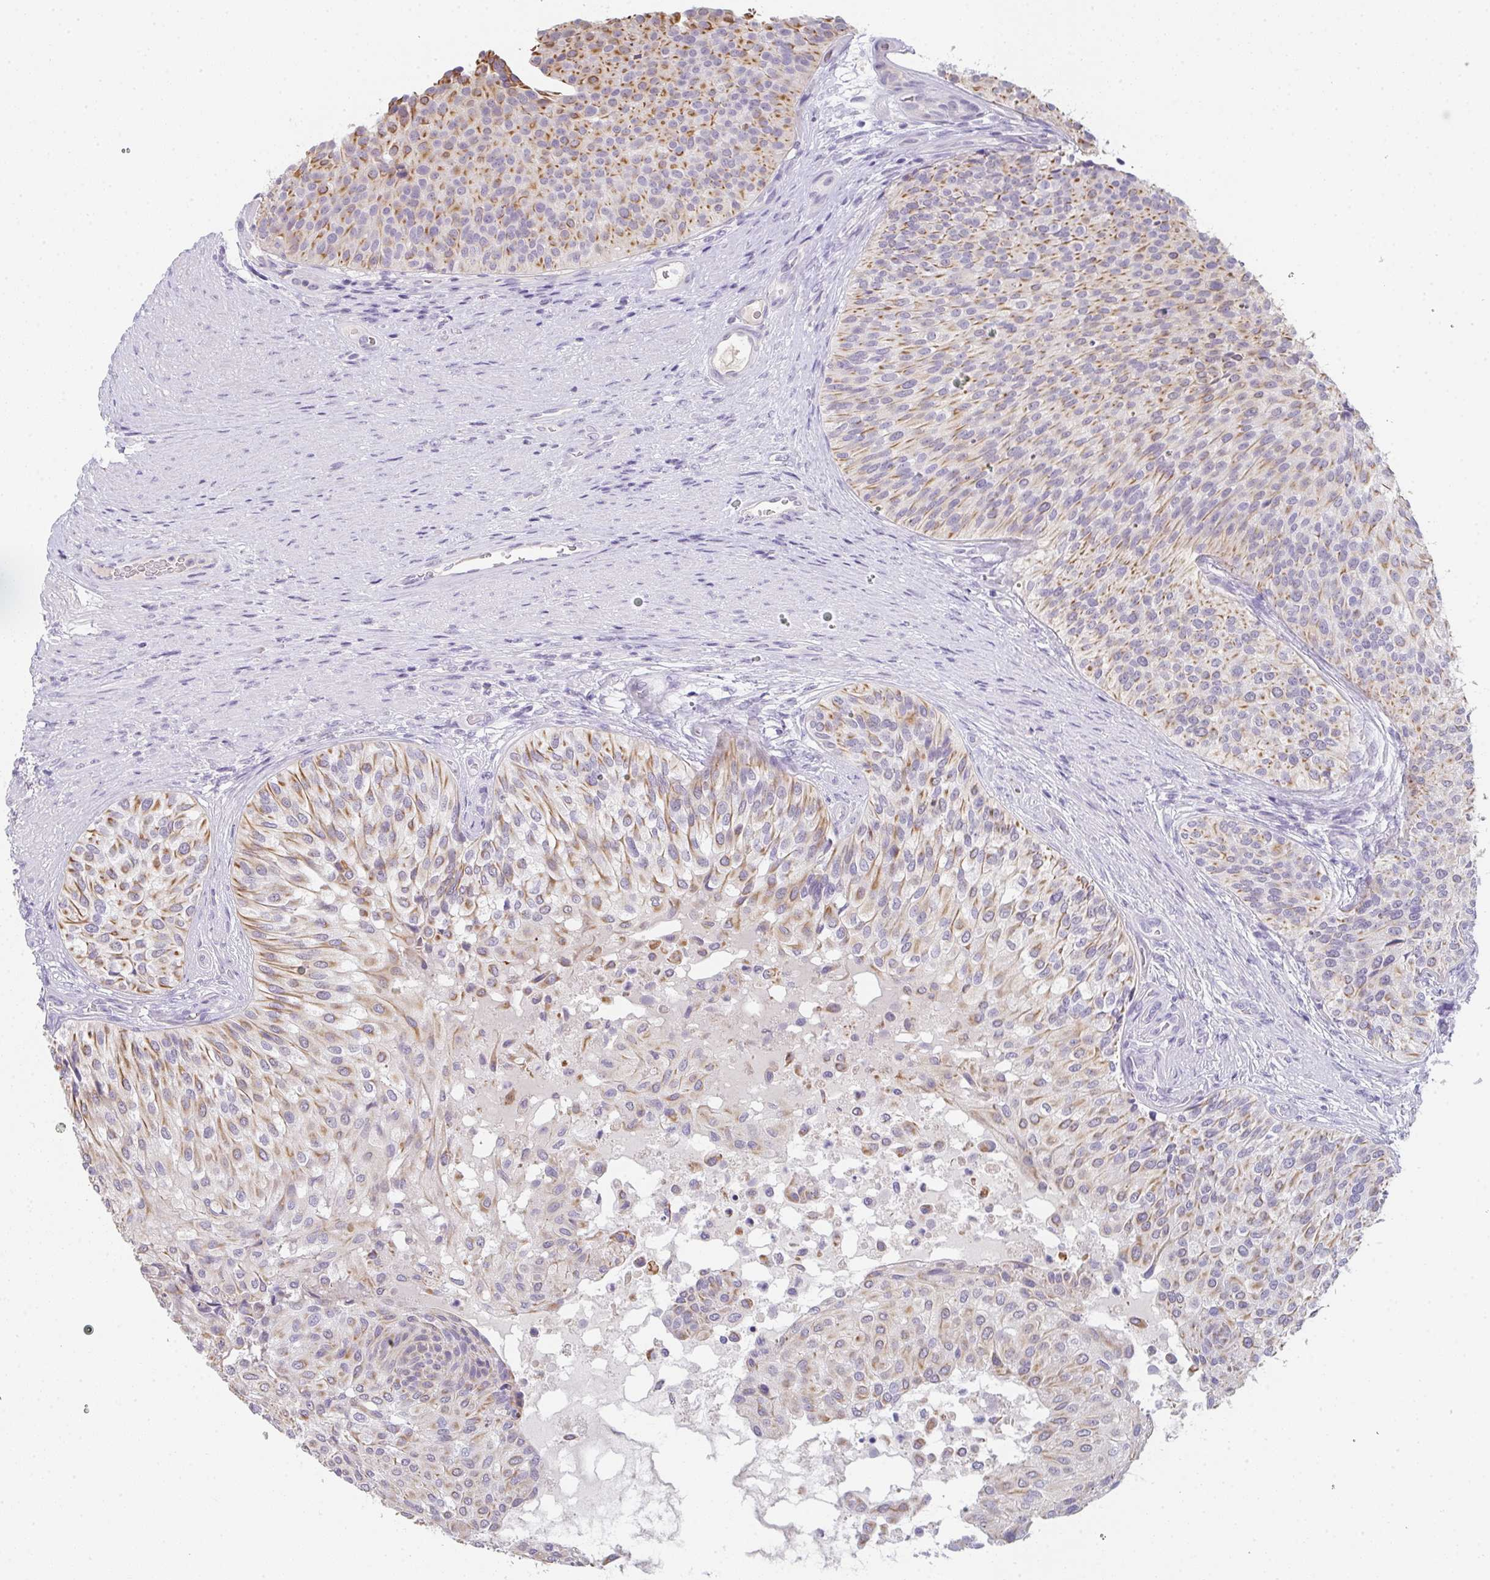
{"staining": {"intensity": "moderate", "quantity": "25%-75%", "location": "cytoplasmic/membranous"}, "tissue": "urinary bladder", "cell_type": "Urothelial cells", "image_type": "normal", "snomed": [{"axis": "morphology", "description": "Normal tissue, NOS"}, {"axis": "topography", "description": "Urinary bladder"}, {"axis": "topography", "description": "Prostate"}], "caption": "The immunohistochemical stain labels moderate cytoplasmic/membranous positivity in urothelial cells of unremarkable urinary bladder. (DAB (3,3'-diaminobenzidine) IHC with brightfield microscopy, high magnification).", "gene": "C1QTNF8", "patient": {"sex": "male", "age": 77}}